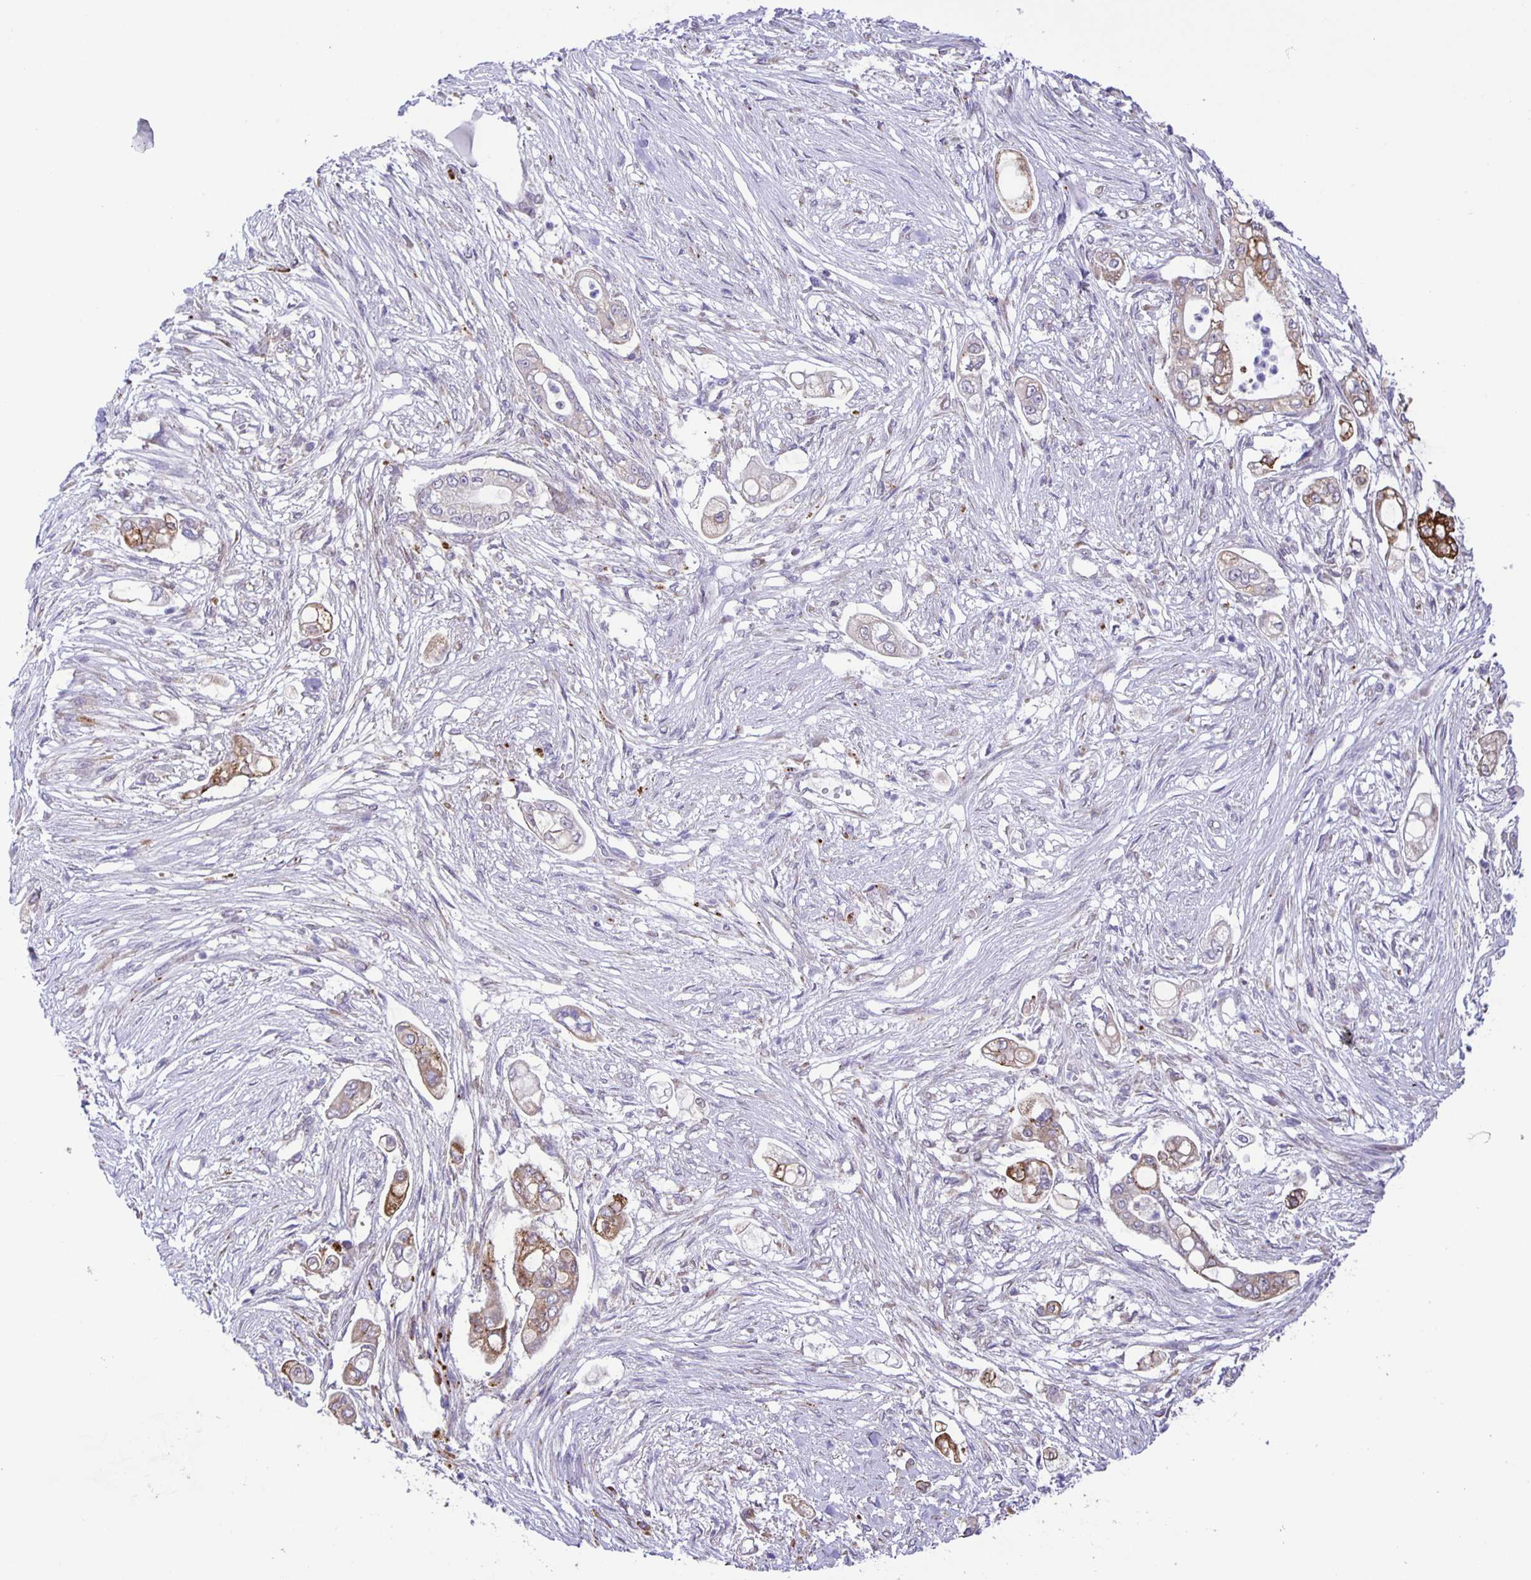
{"staining": {"intensity": "moderate", "quantity": "25%-75%", "location": "cytoplasmic/membranous"}, "tissue": "pancreatic cancer", "cell_type": "Tumor cells", "image_type": "cancer", "snomed": [{"axis": "morphology", "description": "Adenocarcinoma, NOS"}, {"axis": "topography", "description": "Pancreas"}], "caption": "Protein staining of pancreatic cancer tissue displays moderate cytoplasmic/membranous positivity in about 25%-75% of tumor cells.", "gene": "MAPK12", "patient": {"sex": "female", "age": 69}}